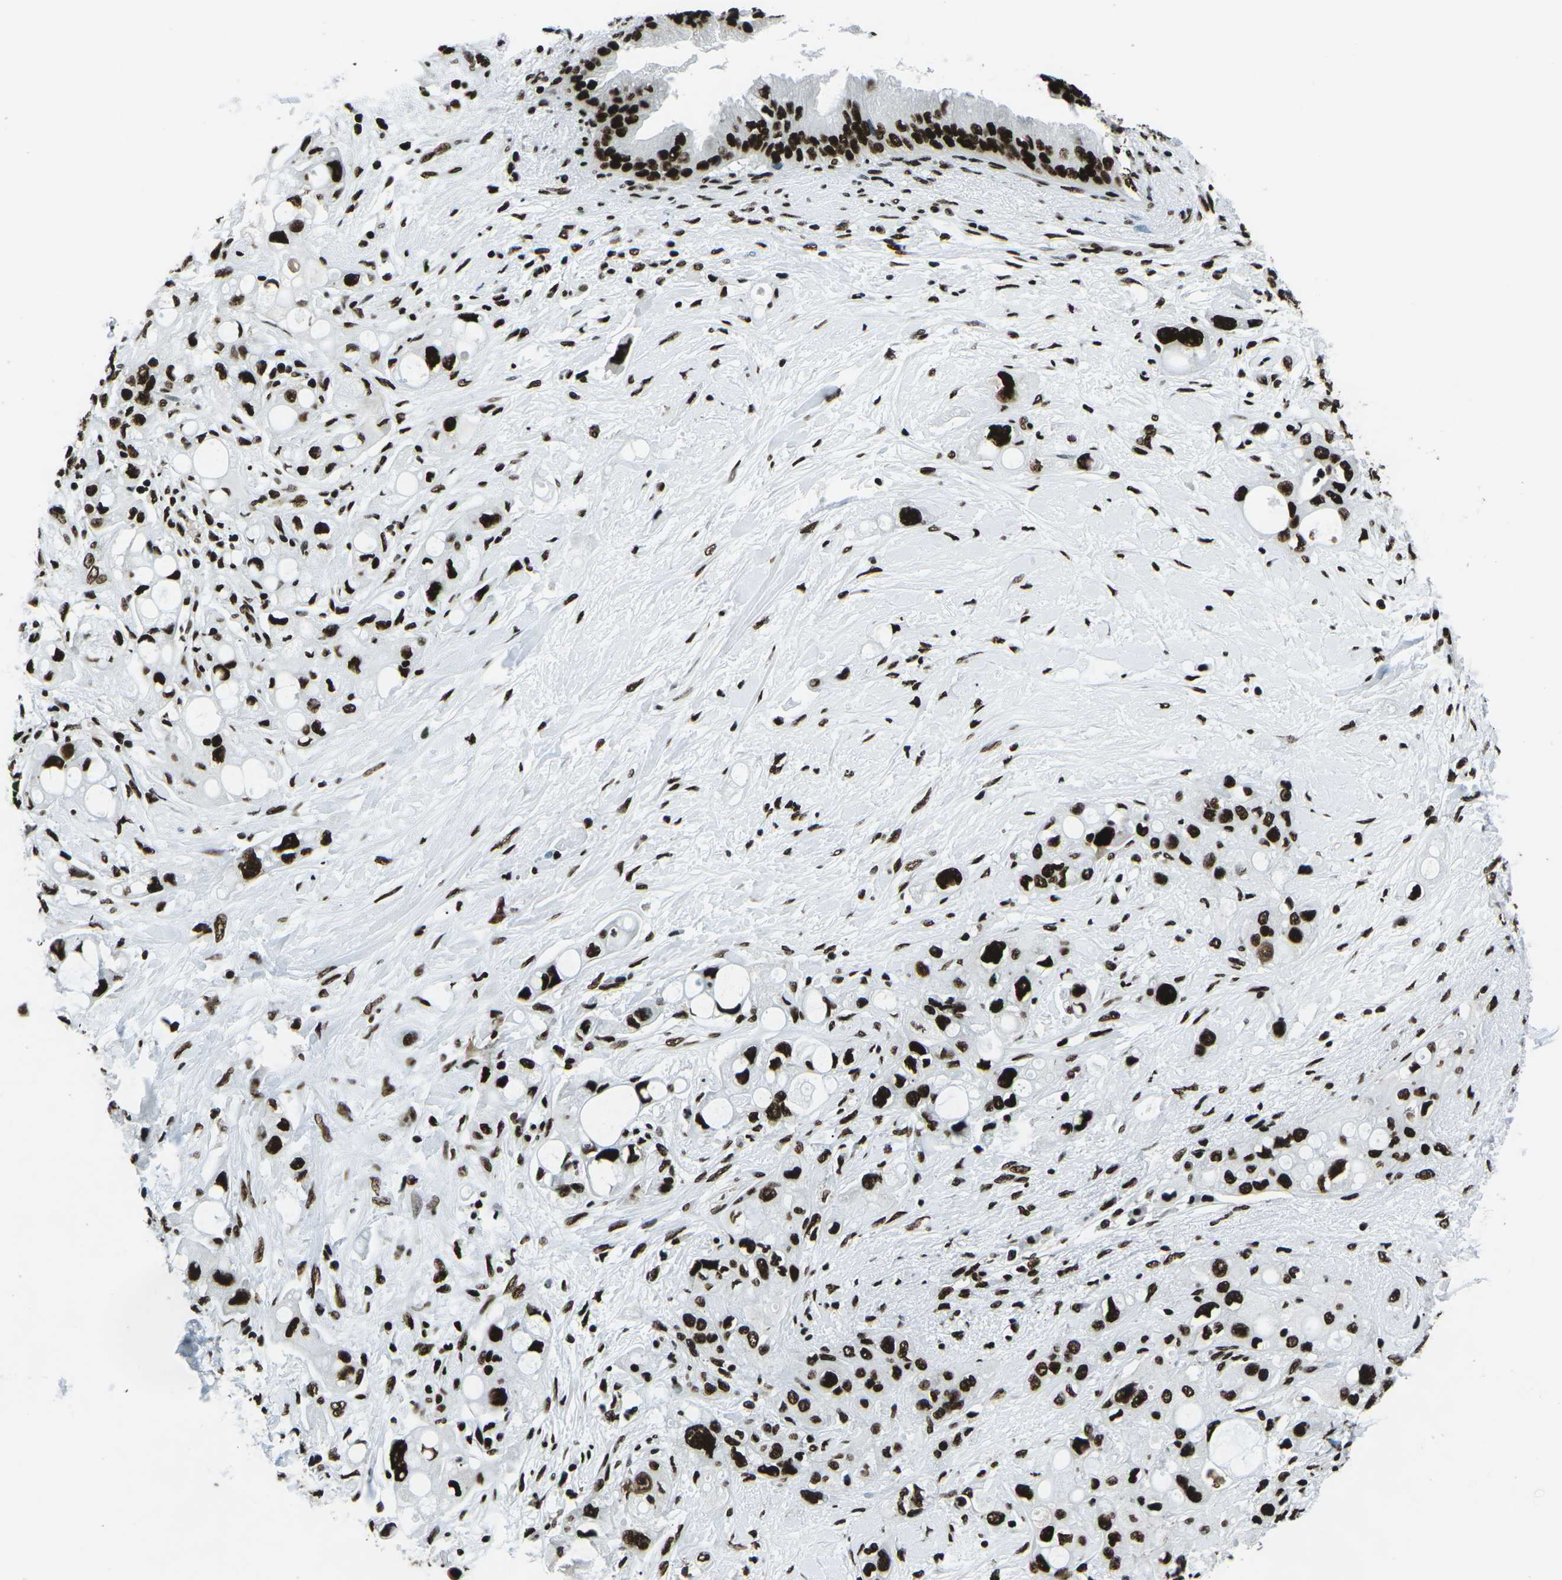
{"staining": {"intensity": "strong", "quantity": ">75%", "location": "nuclear"}, "tissue": "pancreatic cancer", "cell_type": "Tumor cells", "image_type": "cancer", "snomed": [{"axis": "morphology", "description": "Adenocarcinoma, NOS"}, {"axis": "topography", "description": "Pancreas"}], "caption": "The photomicrograph demonstrates a brown stain indicating the presence of a protein in the nuclear of tumor cells in pancreatic adenocarcinoma.", "gene": "HNRNPL", "patient": {"sex": "female", "age": 56}}